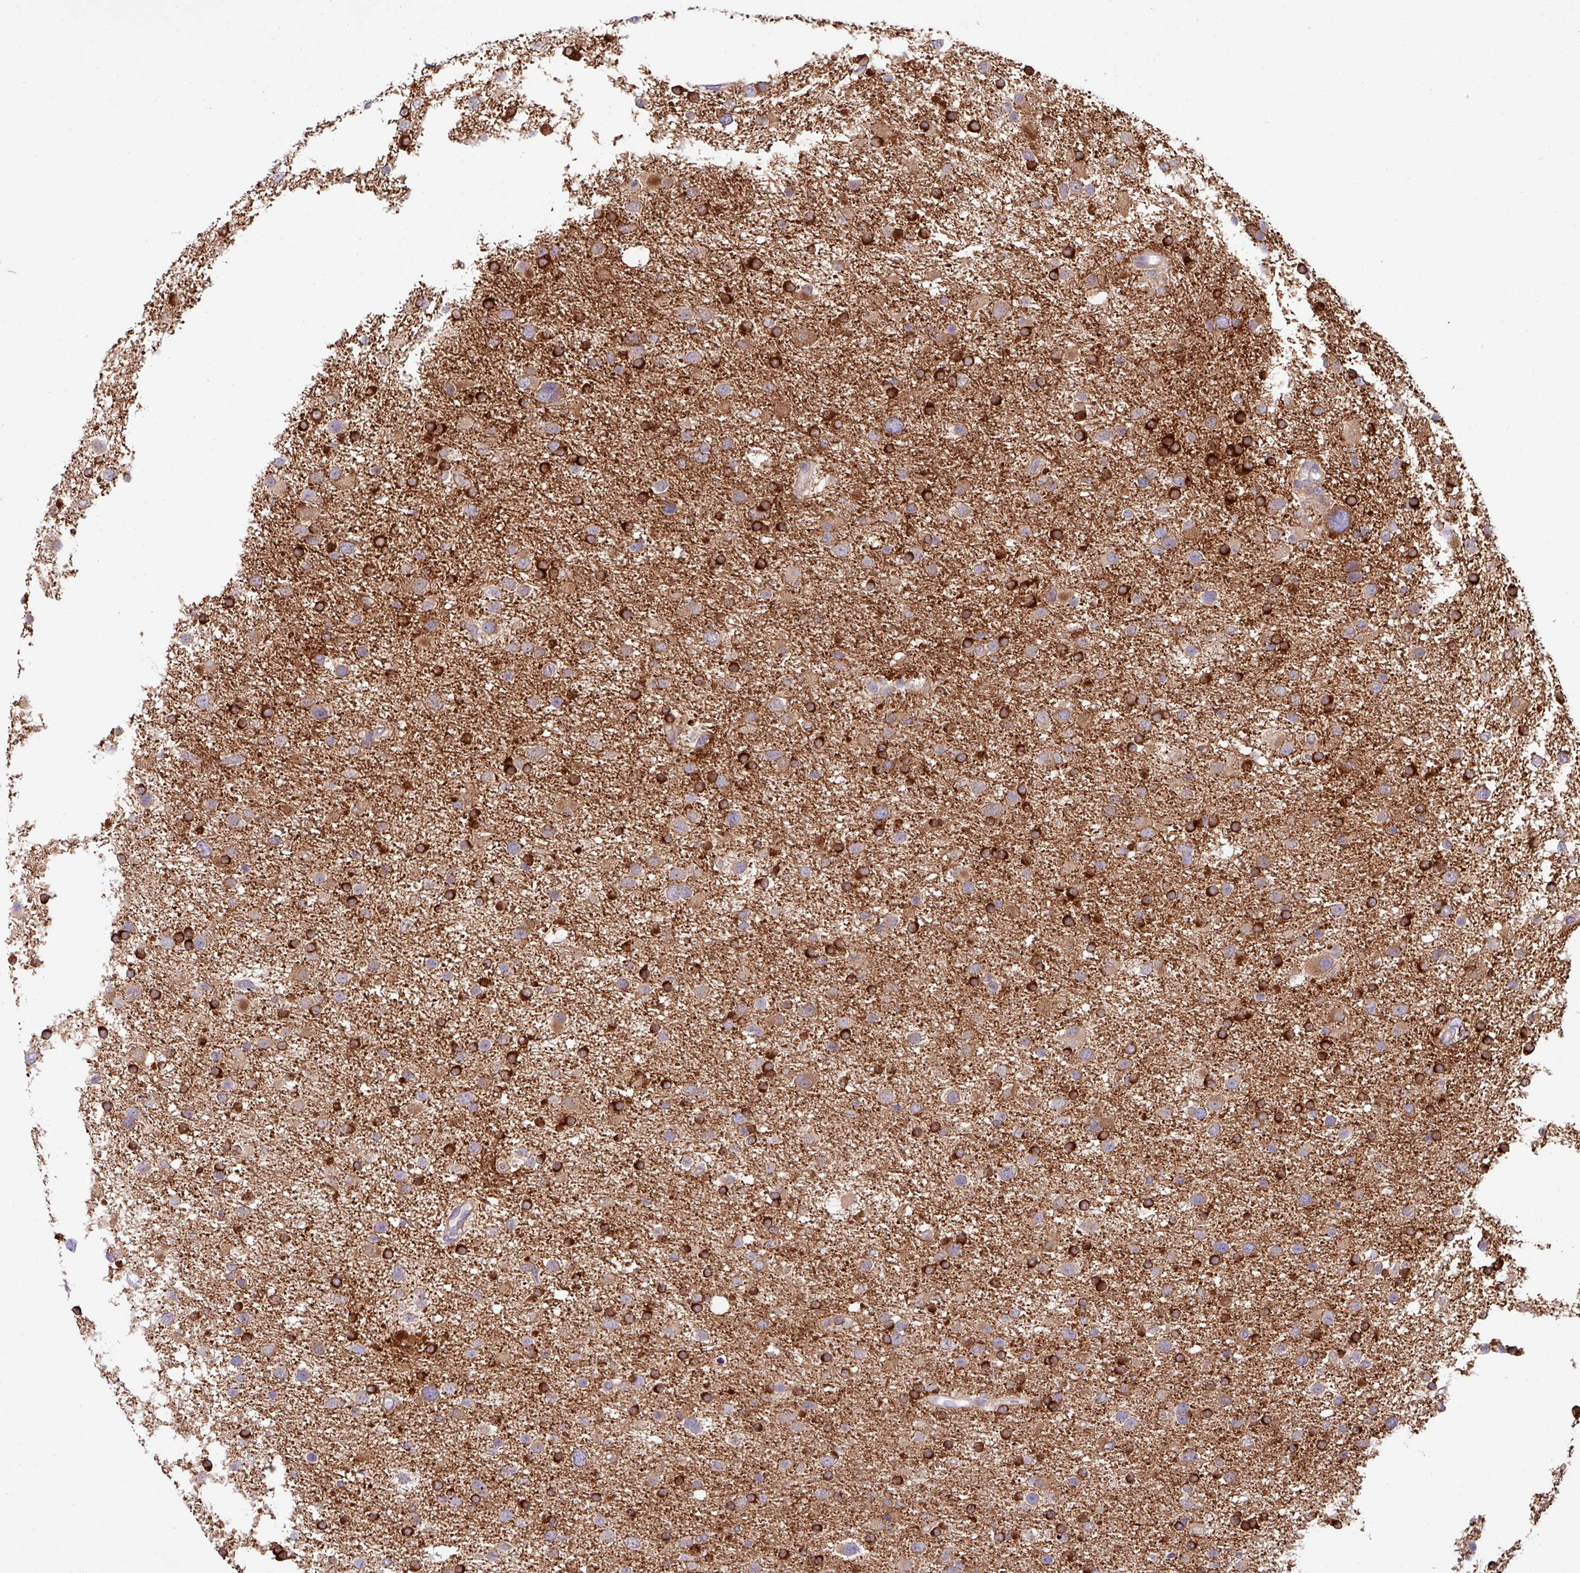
{"staining": {"intensity": "moderate", "quantity": "25%-75%", "location": "cytoplasmic/membranous"}, "tissue": "glioma", "cell_type": "Tumor cells", "image_type": "cancer", "snomed": [{"axis": "morphology", "description": "Glioma, malignant, Low grade"}, {"axis": "topography", "description": "Brain"}], "caption": "Human glioma stained with a protein marker shows moderate staining in tumor cells.", "gene": "KIRREL3", "patient": {"sex": "female", "age": 32}}